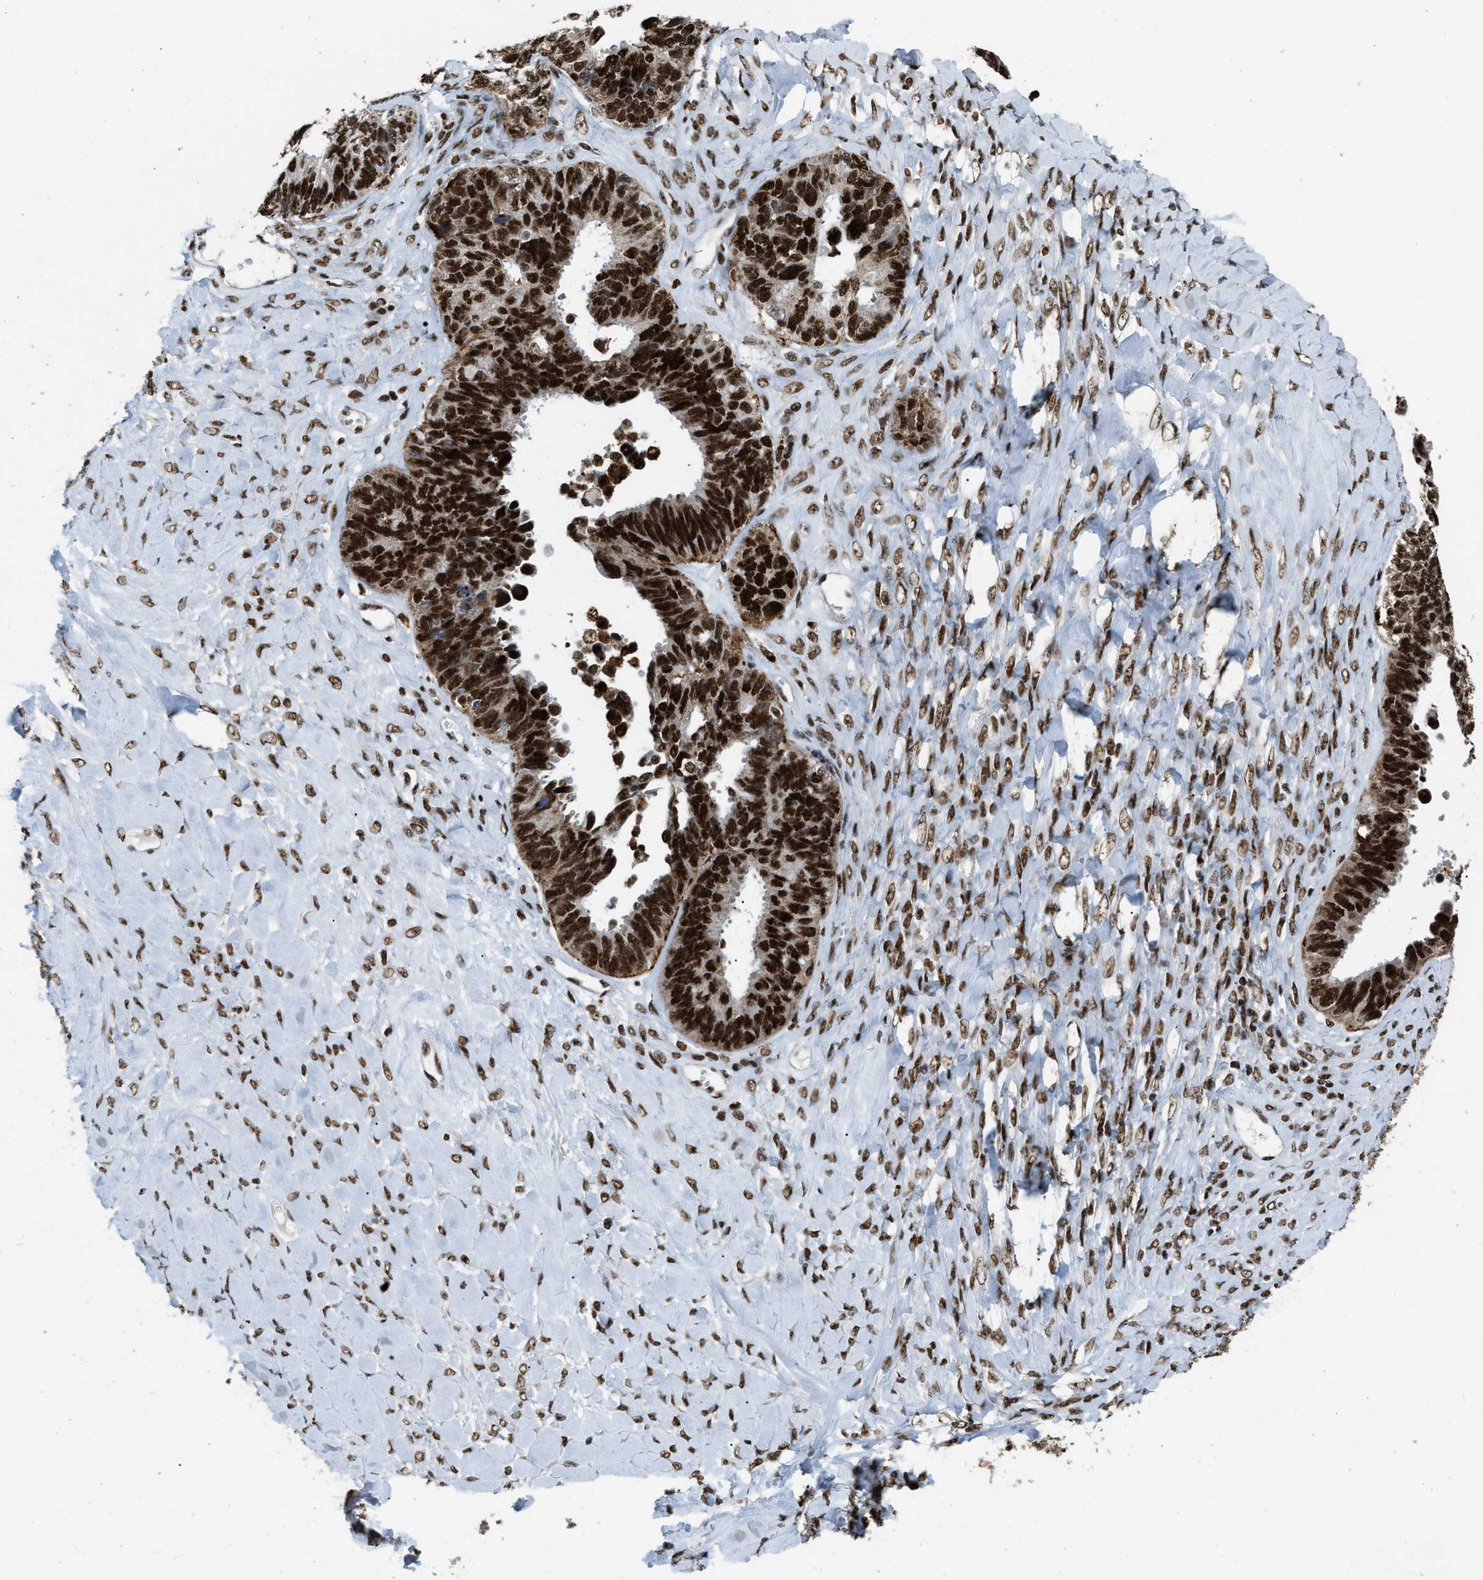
{"staining": {"intensity": "strong", "quantity": ">75%", "location": "cytoplasmic/membranous,nuclear"}, "tissue": "ovarian cancer", "cell_type": "Tumor cells", "image_type": "cancer", "snomed": [{"axis": "morphology", "description": "Cystadenocarcinoma, serous, NOS"}, {"axis": "topography", "description": "Ovary"}], "caption": "Immunohistochemical staining of ovarian serous cystadenocarcinoma shows high levels of strong cytoplasmic/membranous and nuclear protein positivity in about >75% of tumor cells. The staining is performed using DAB brown chromogen to label protein expression. The nuclei are counter-stained blue using hematoxylin.", "gene": "NUMA1", "patient": {"sex": "female", "age": 79}}